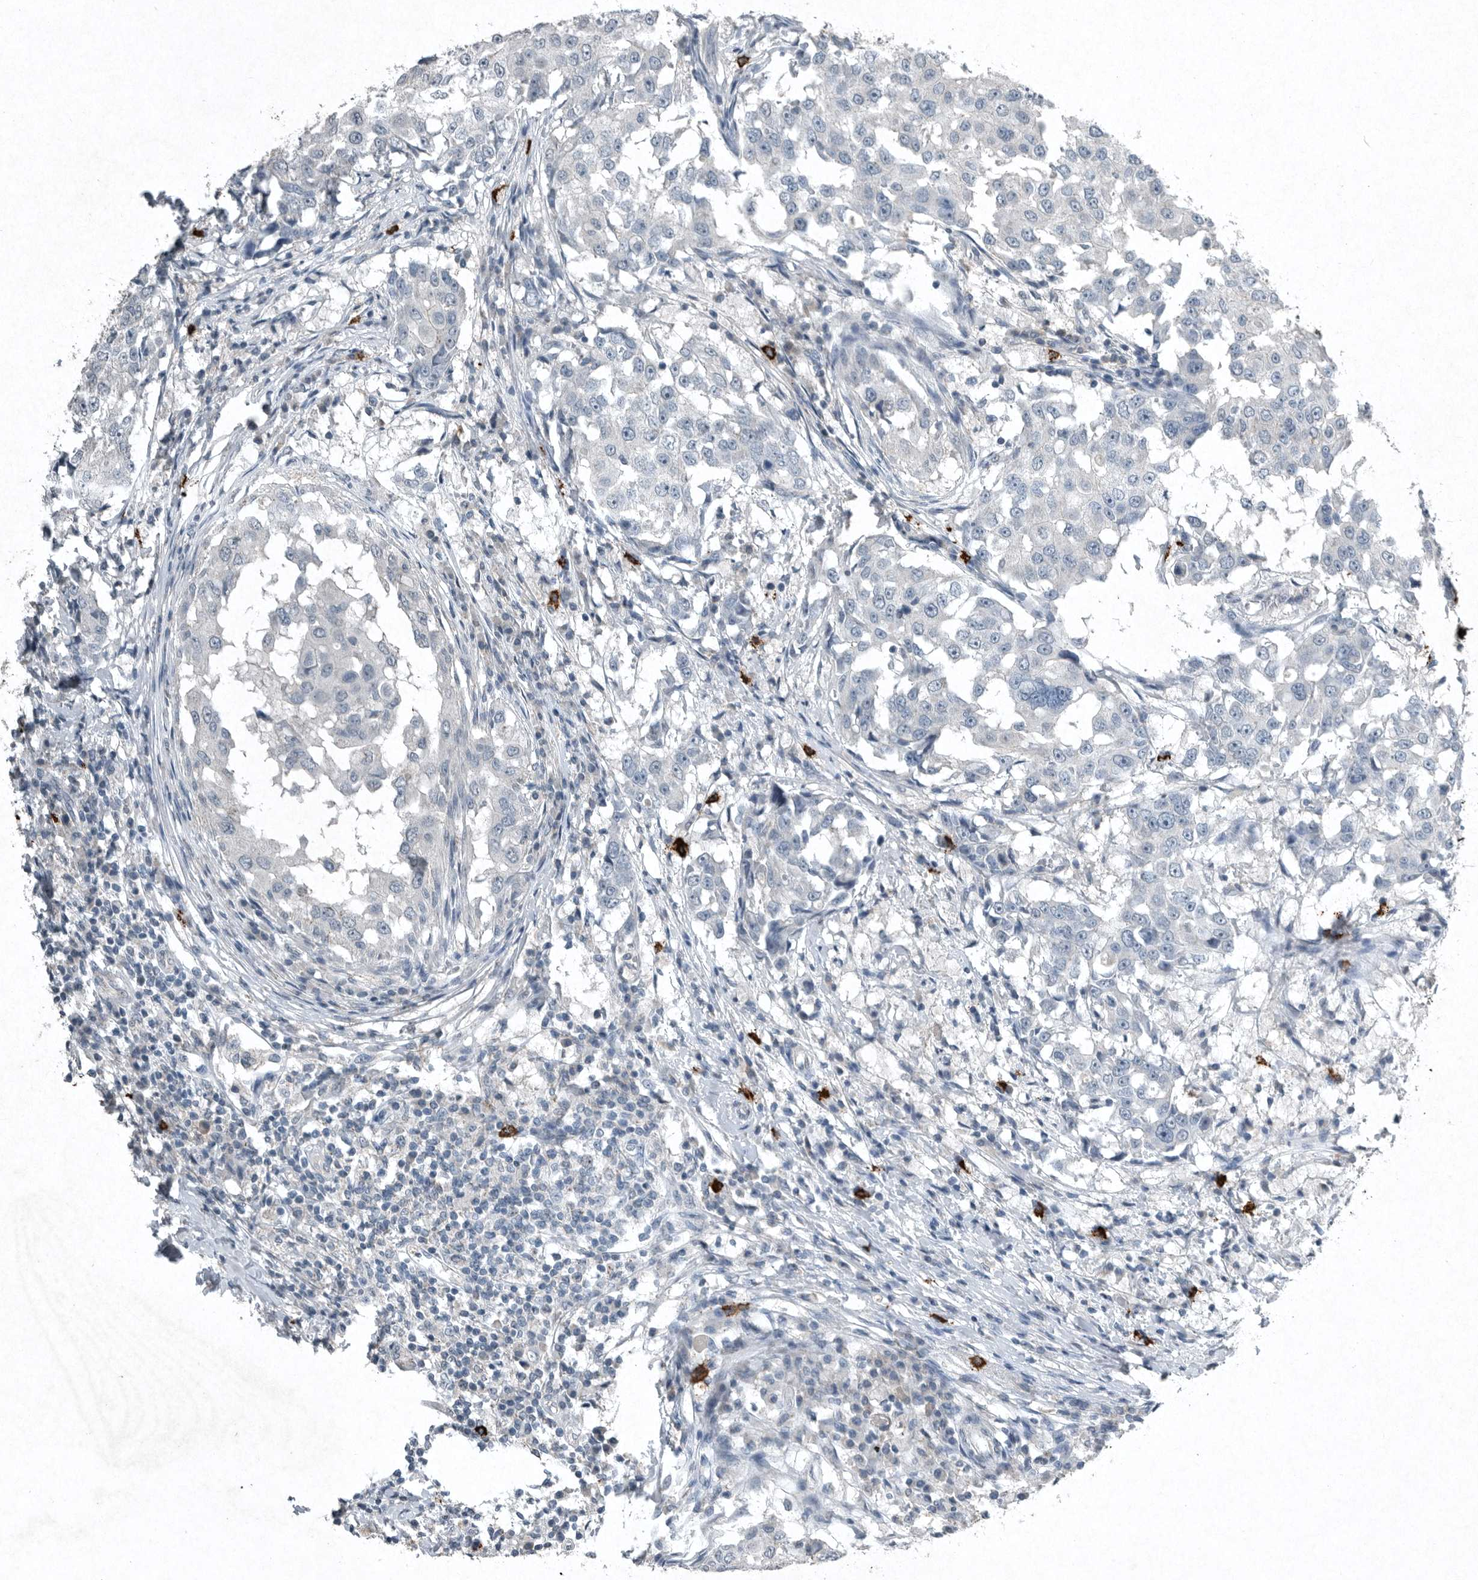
{"staining": {"intensity": "negative", "quantity": "none", "location": "none"}, "tissue": "breast cancer", "cell_type": "Tumor cells", "image_type": "cancer", "snomed": [{"axis": "morphology", "description": "Duct carcinoma"}, {"axis": "topography", "description": "Breast"}], "caption": "IHC micrograph of neoplastic tissue: human intraductal carcinoma (breast) stained with DAB displays no significant protein staining in tumor cells.", "gene": "IL20", "patient": {"sex": "female", "age": 27}}